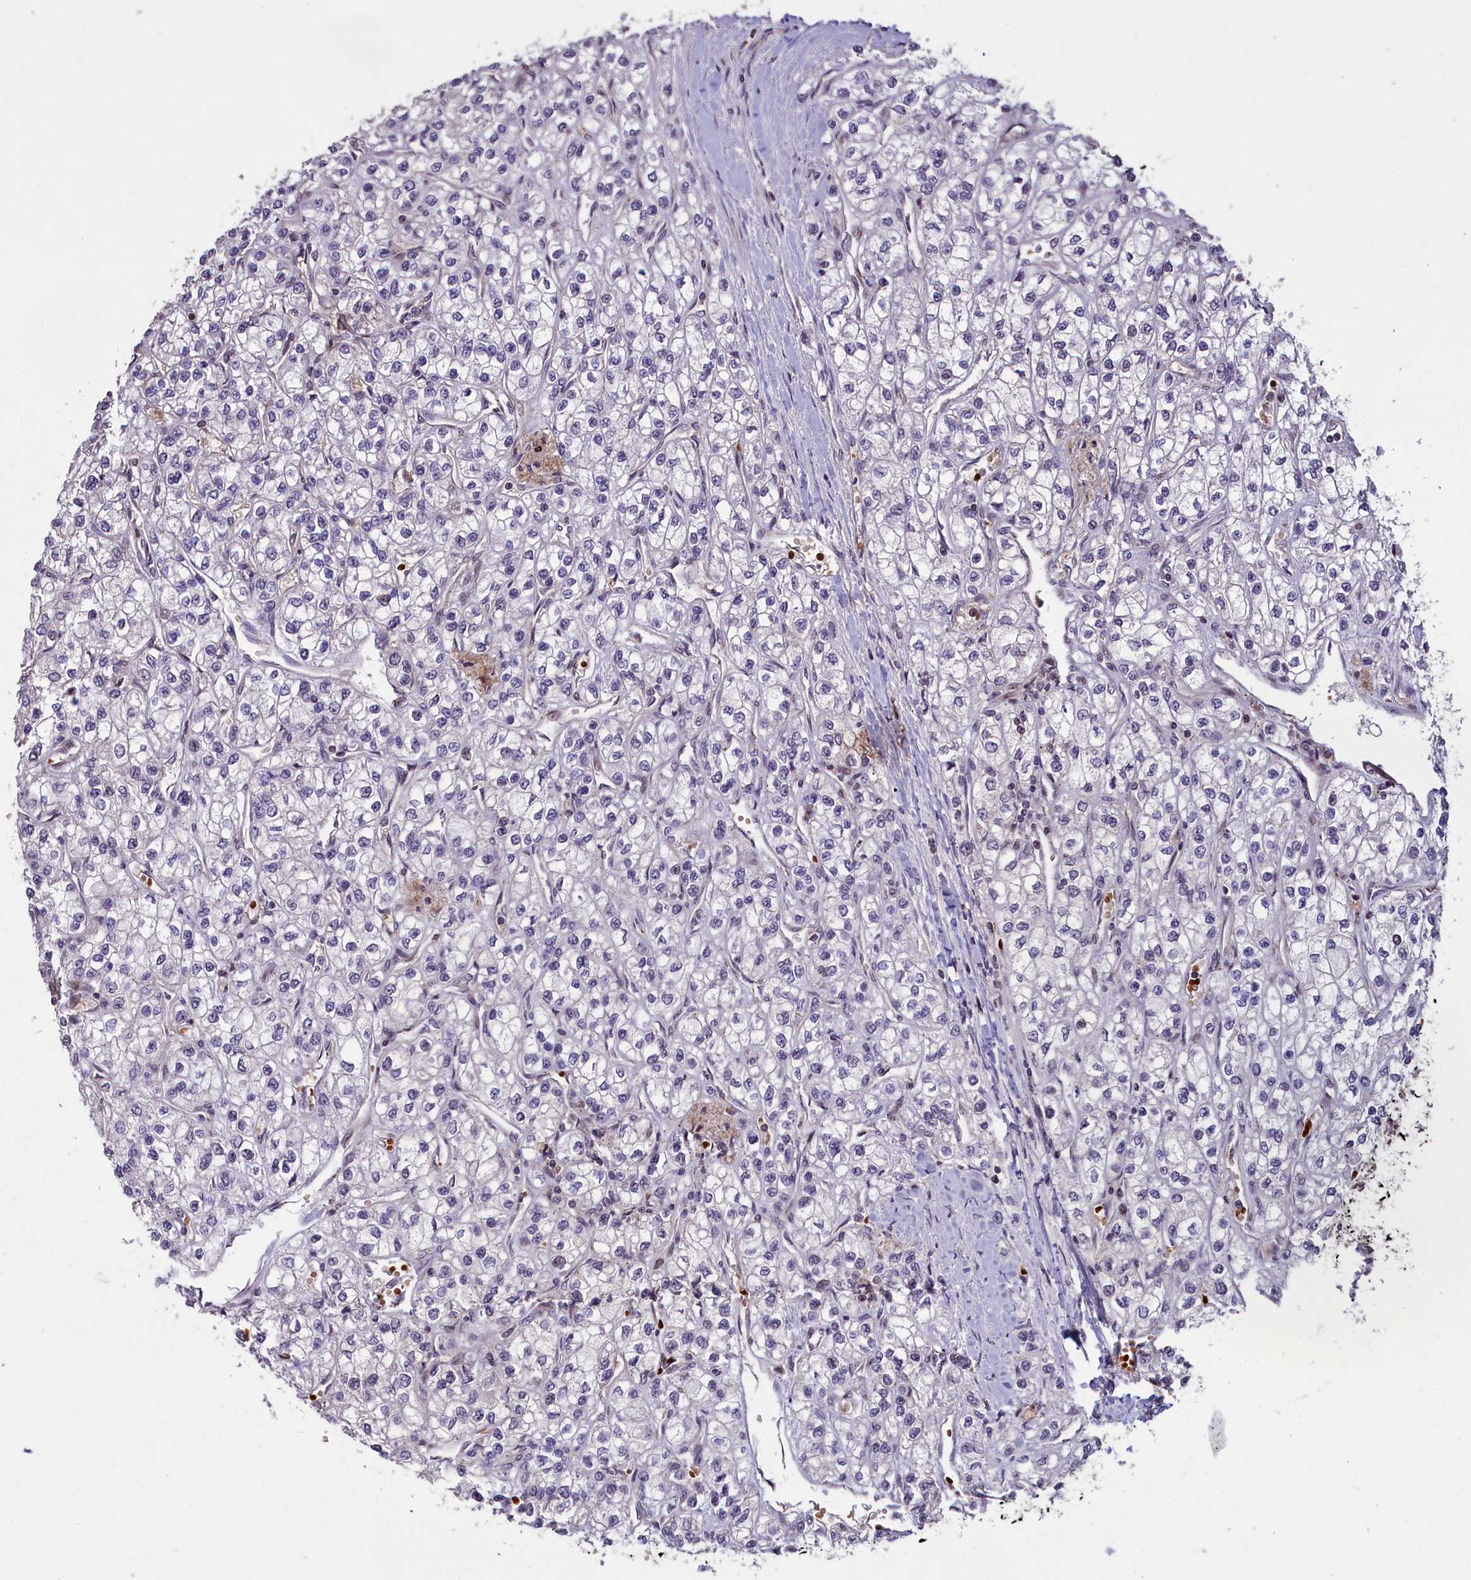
{"staining": {"intensity": "negative", "quantity": "none", "location": "none"}, "tissue": "renal cancer", "cell_type": "Tumor cells", "image_type": "cancer", "snomed": [{"axis": "morphology", "description": "Adenocarcinoma, NOS"}, {"axis": "topography", "description": "Kidney"}], "caption": "Protein analysis of renal cancer (adenocarcinoma) exhibits no significant positivity in tumor cells.", "gene": "SHFL", "patient": {"sex": "male", "age": 80}}